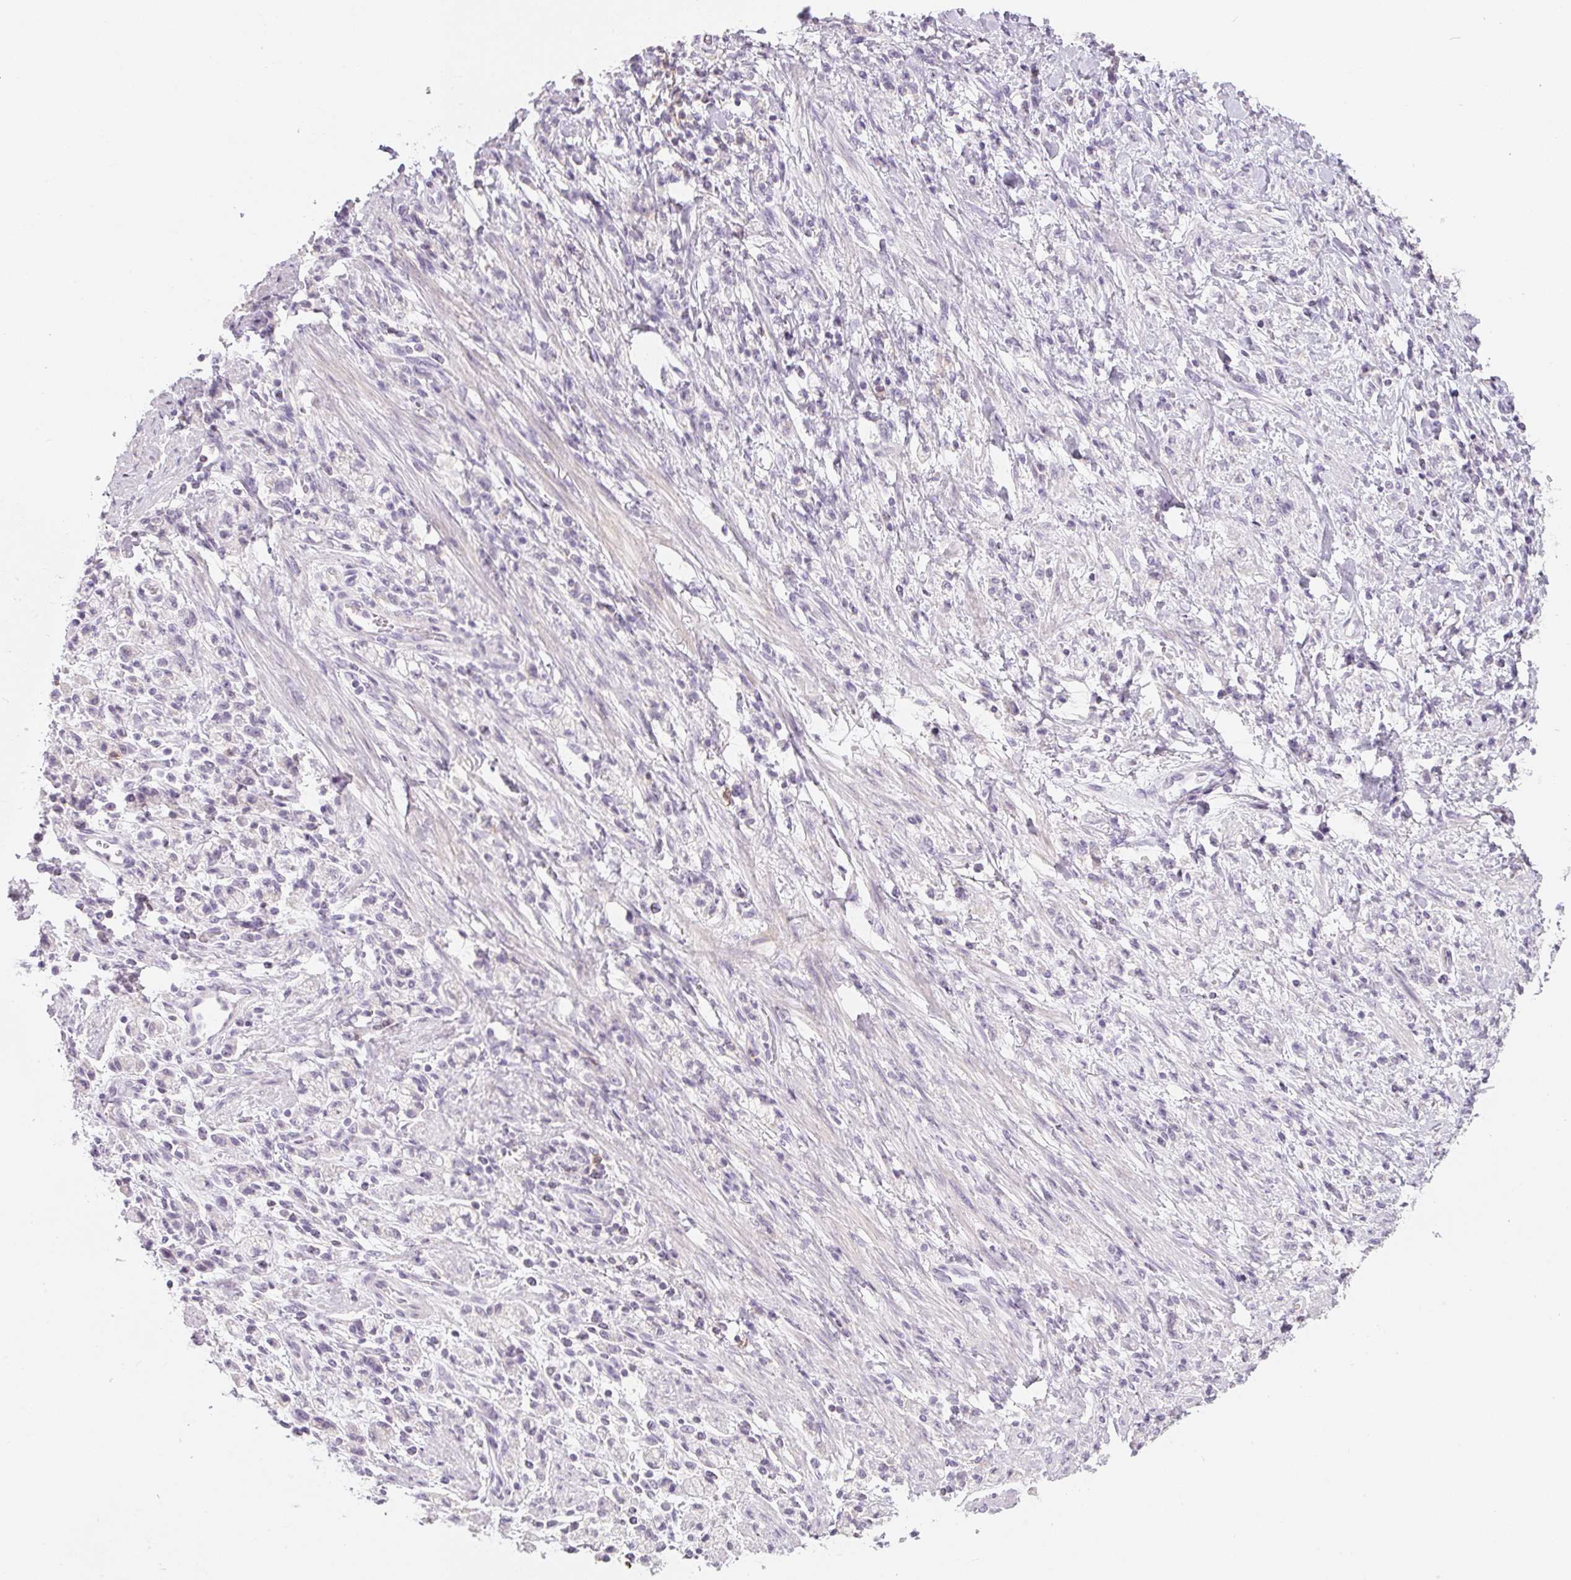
{"staining": {"intensity": "negative", "quantity": "none", "location": "none"}, "tissue": "stomach cancer", "cell_type": "Tumor cells", "image_type": "cancer", "snomed": [{"axis": "morphology", "description": "Adenocarcinoma, NOS"}, {"axis": "topography", "description": "Stomach"}], "caption": "The immunohistochemistry histopathology image has no significant positivity in tumor cells of adenocarcinoma (stomach) tissue.", "gene": "CD69", "patient": {"sex": "male", "age": 77}}